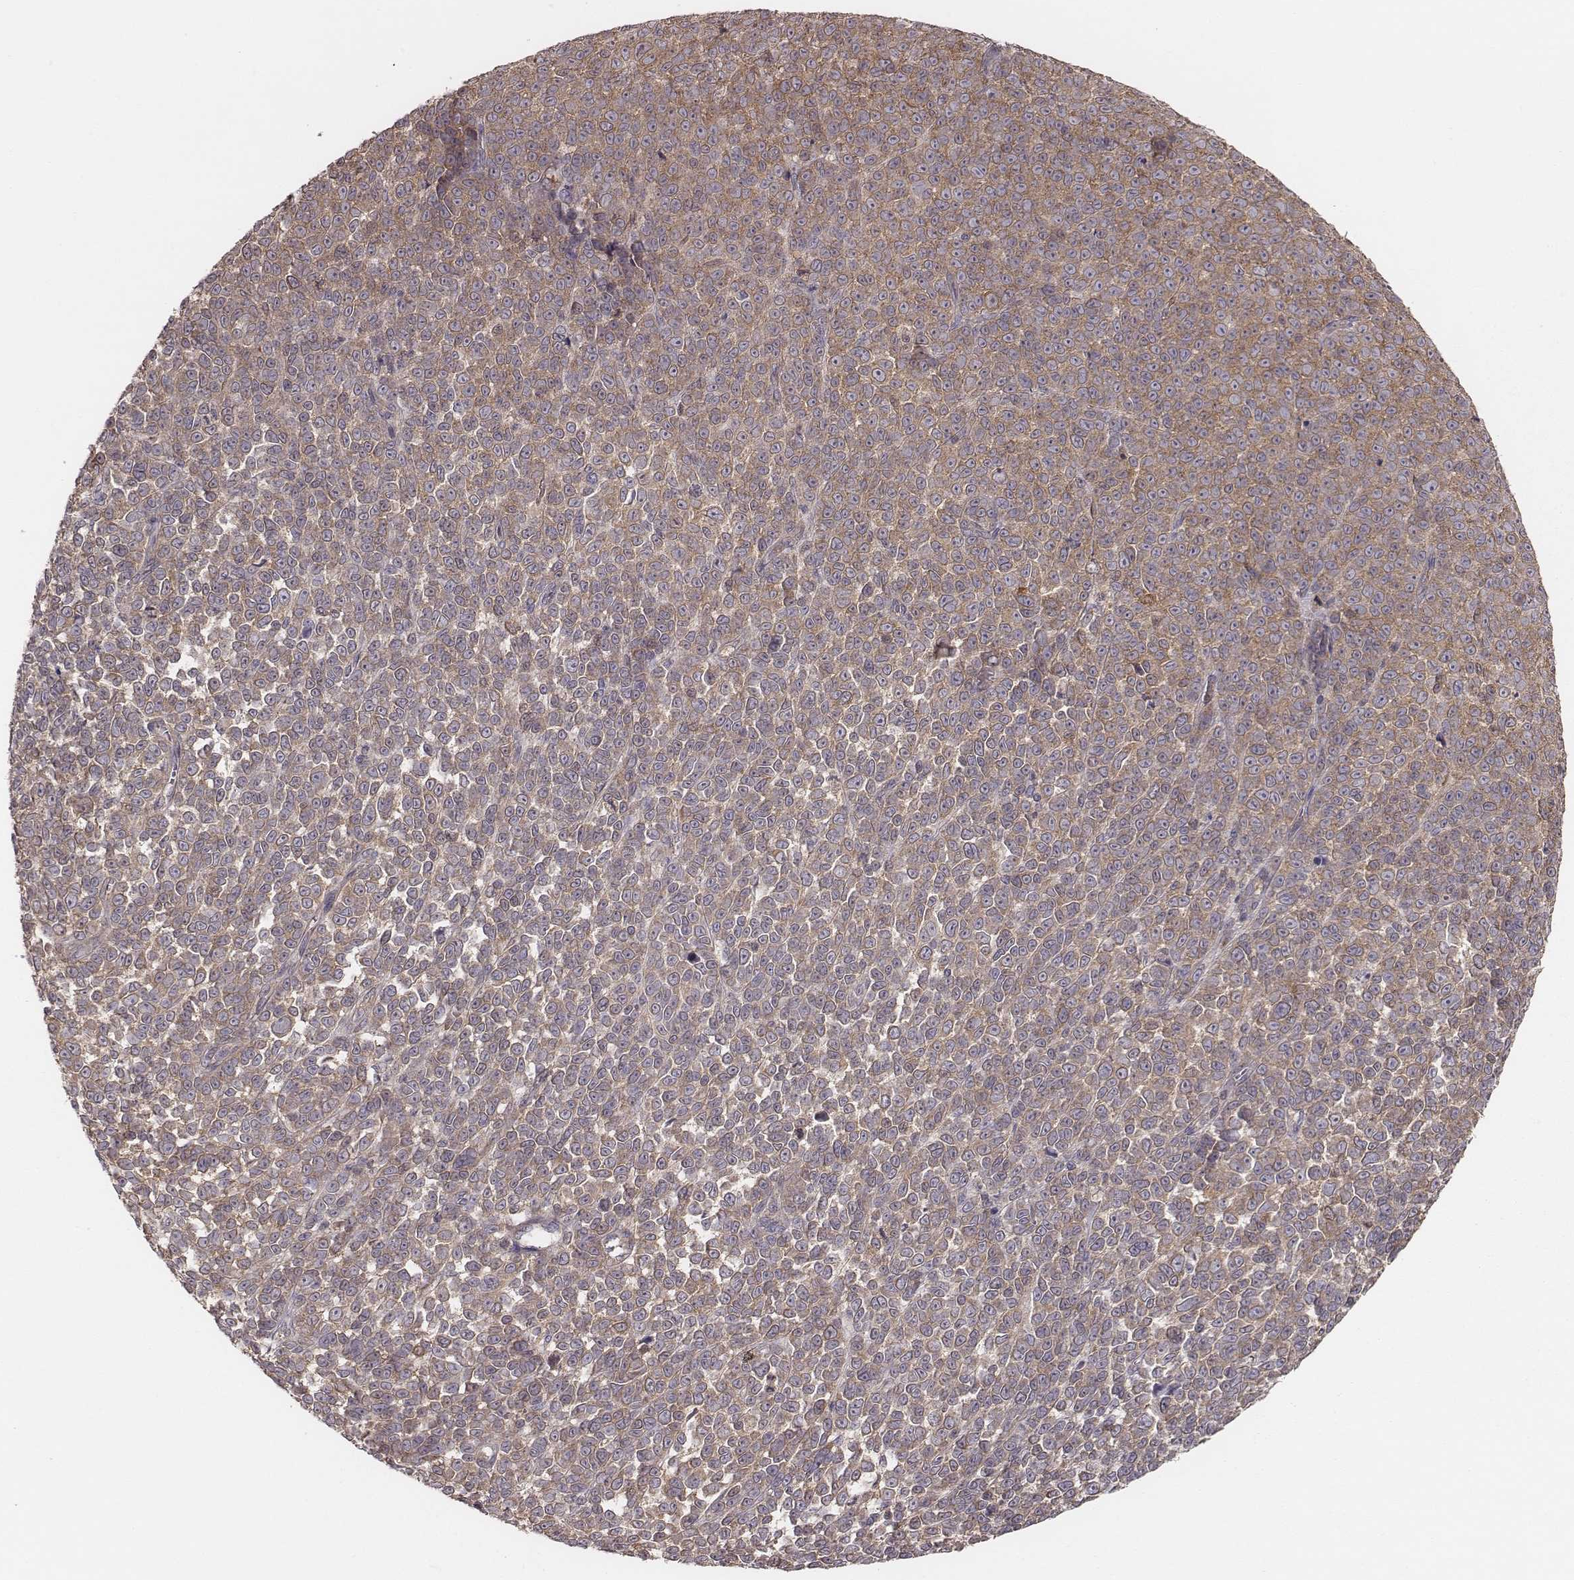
{"staining": {"intensity": "weak", "quantity": "25%-75%", "location": "cytoplasmic/membranous"}, "tissue": "melanoma", "cell_type": "Tumor cells", "image_type": "cancer", "snomed": [{"axis": "morphology", "description": "Malignant melanoma, NOS"}, {"axis": "topography", "description": "Skin"}], "caption": "About 25%-75% of tumor cells in melanoma display weak cytoplasmic/membranous protein expression as visualized by brown immunohistochemical staining.", "gene": "CARS1", "patient": {"sex": "female", "age": 95}}